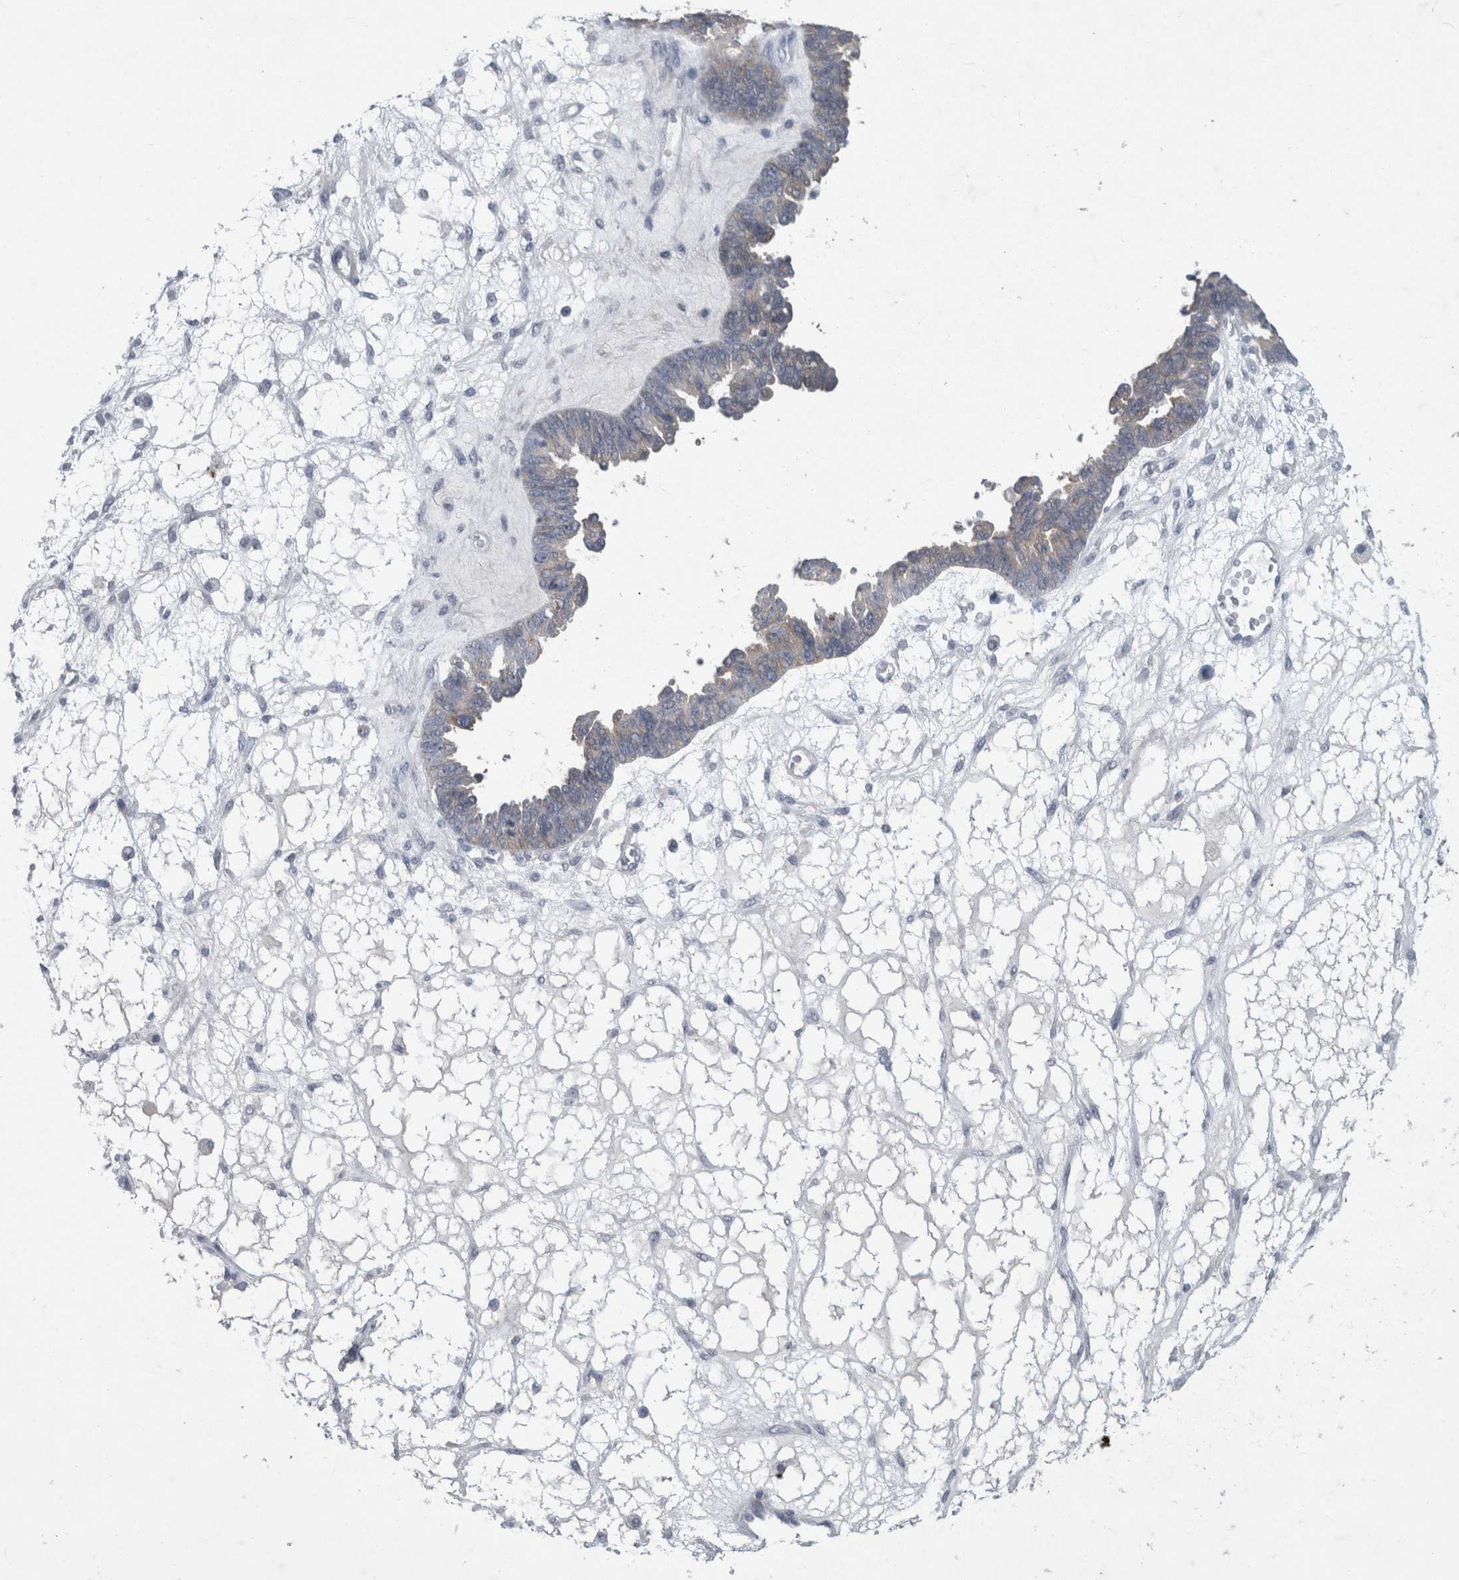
{"staining": {"intensity": "negative", "quantity": "none", "location": "none"}, "tissue": "ovarian cancer", "cell_type": "Tumor cells", "image_type": "cancer", "snomed": [{"axis": "morphology", "description": "Cystadenocarcinoma, serous, NOS"}, {"axis": "topography", "description": "Ovary"}], "caption": "Micrograph shows no significant protein expression in tumor cells of serous cystadenocarcinoma (ovarian). (DAB (3,3'-diaminobenzidine) immunohistochemistry (IHC), high magnification).", "gene": "FAM83H", "patient": {"sex": "female", "age": 79}}